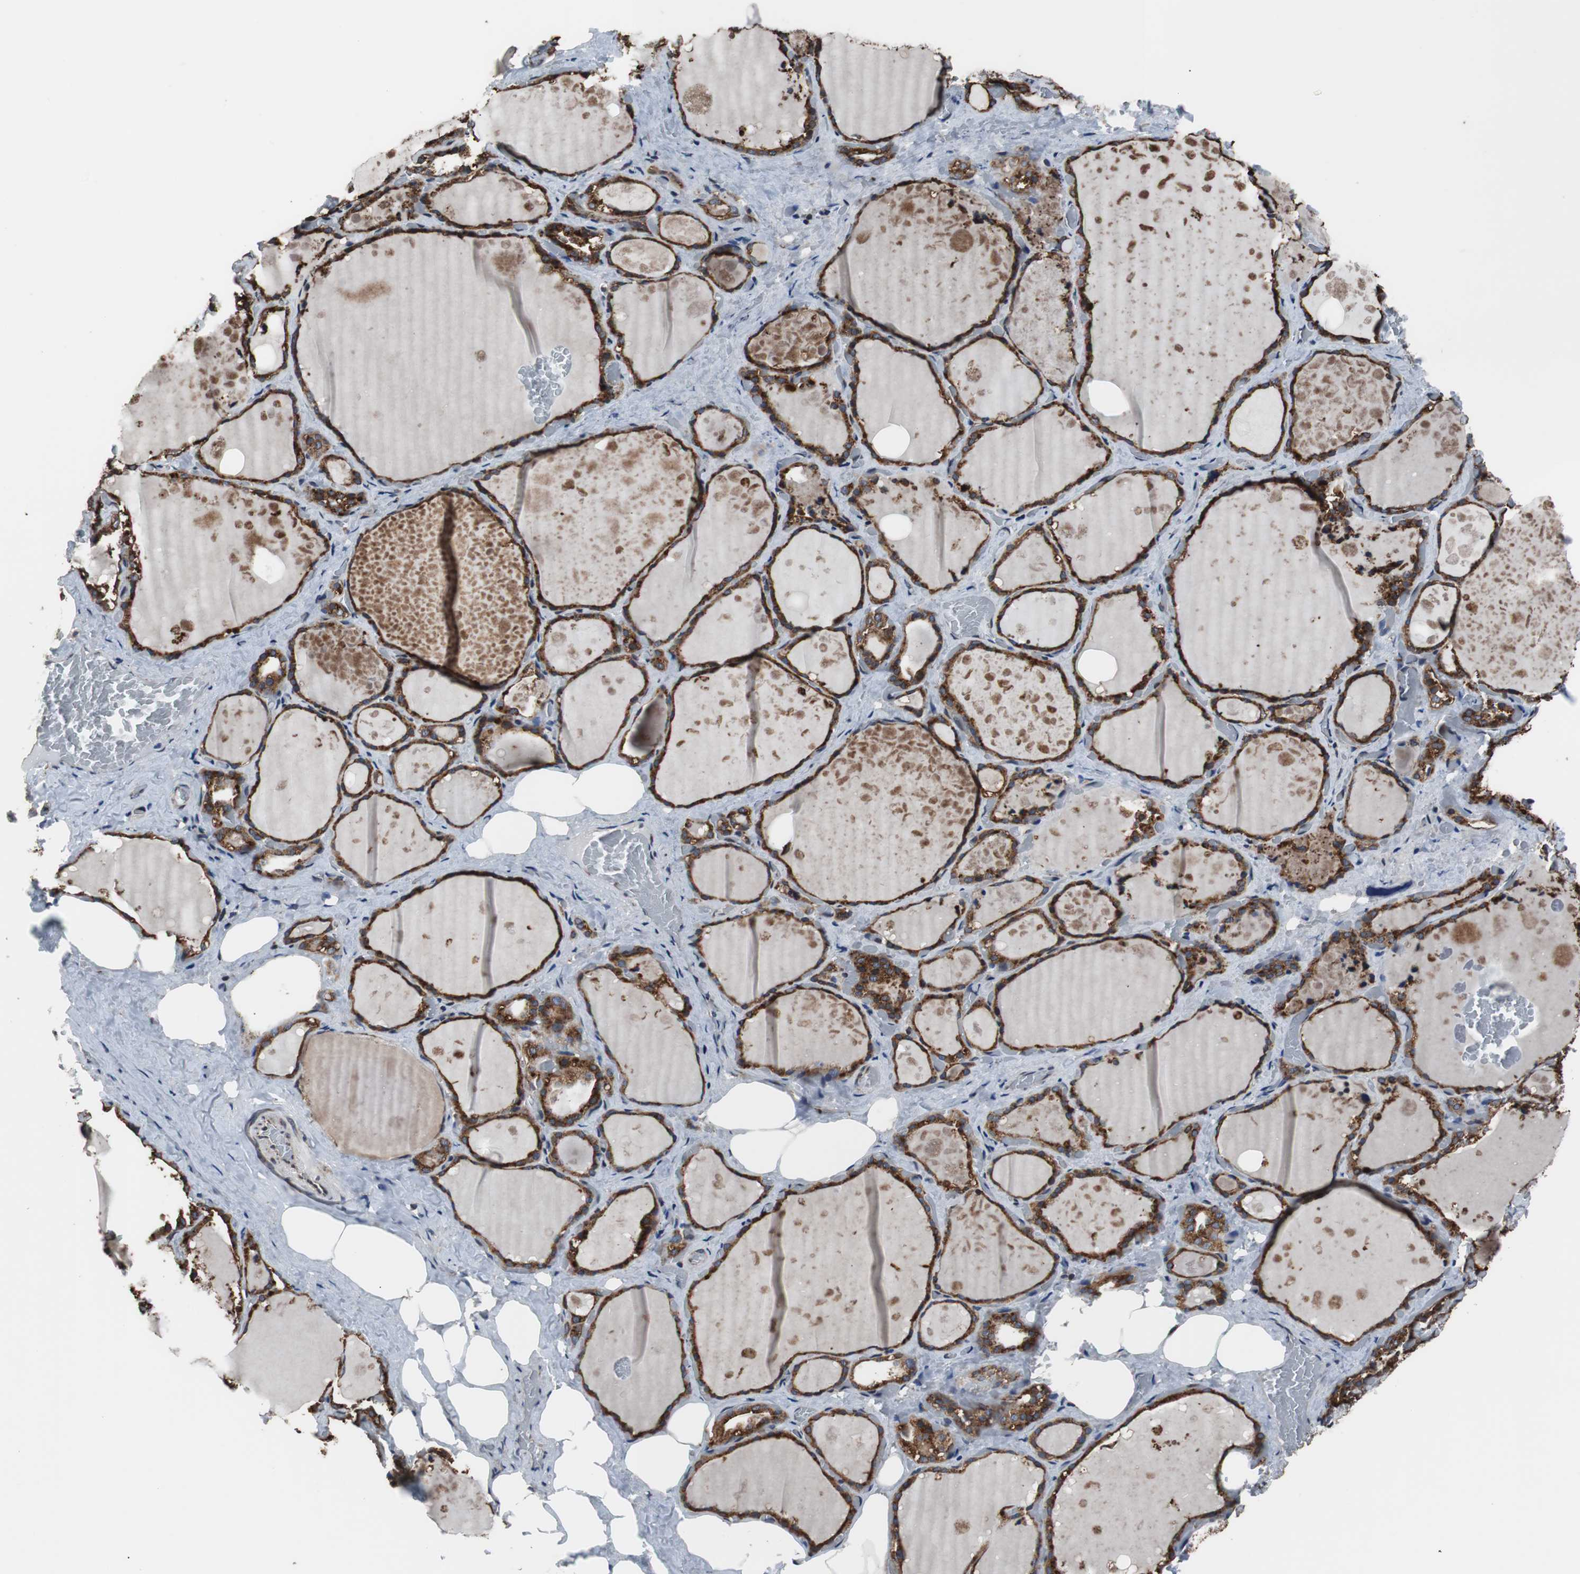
{"staining": {"intensity": "strong", "quantity": ">75%", "location": "cytoplasmic/membranous"}, "tissue": "thyroid gland", "cell_type": "Glandular cells", "image_type": "normal", "snomed": [{"axis": "morphology", "description": "Normal tissue, NOS"}, {"axis": "topography", "description": "Thyroid gland"}], "caption": "Brown immunohistochemical staining in benign human thyroid gland exhibits strong cytoplasmic/membranous positivity in about >75% of glandular cells. (IHC, brightfield microscopy, high magnification).", "gene": "USP10", "patient": {"sex": "male", "age": 61}}